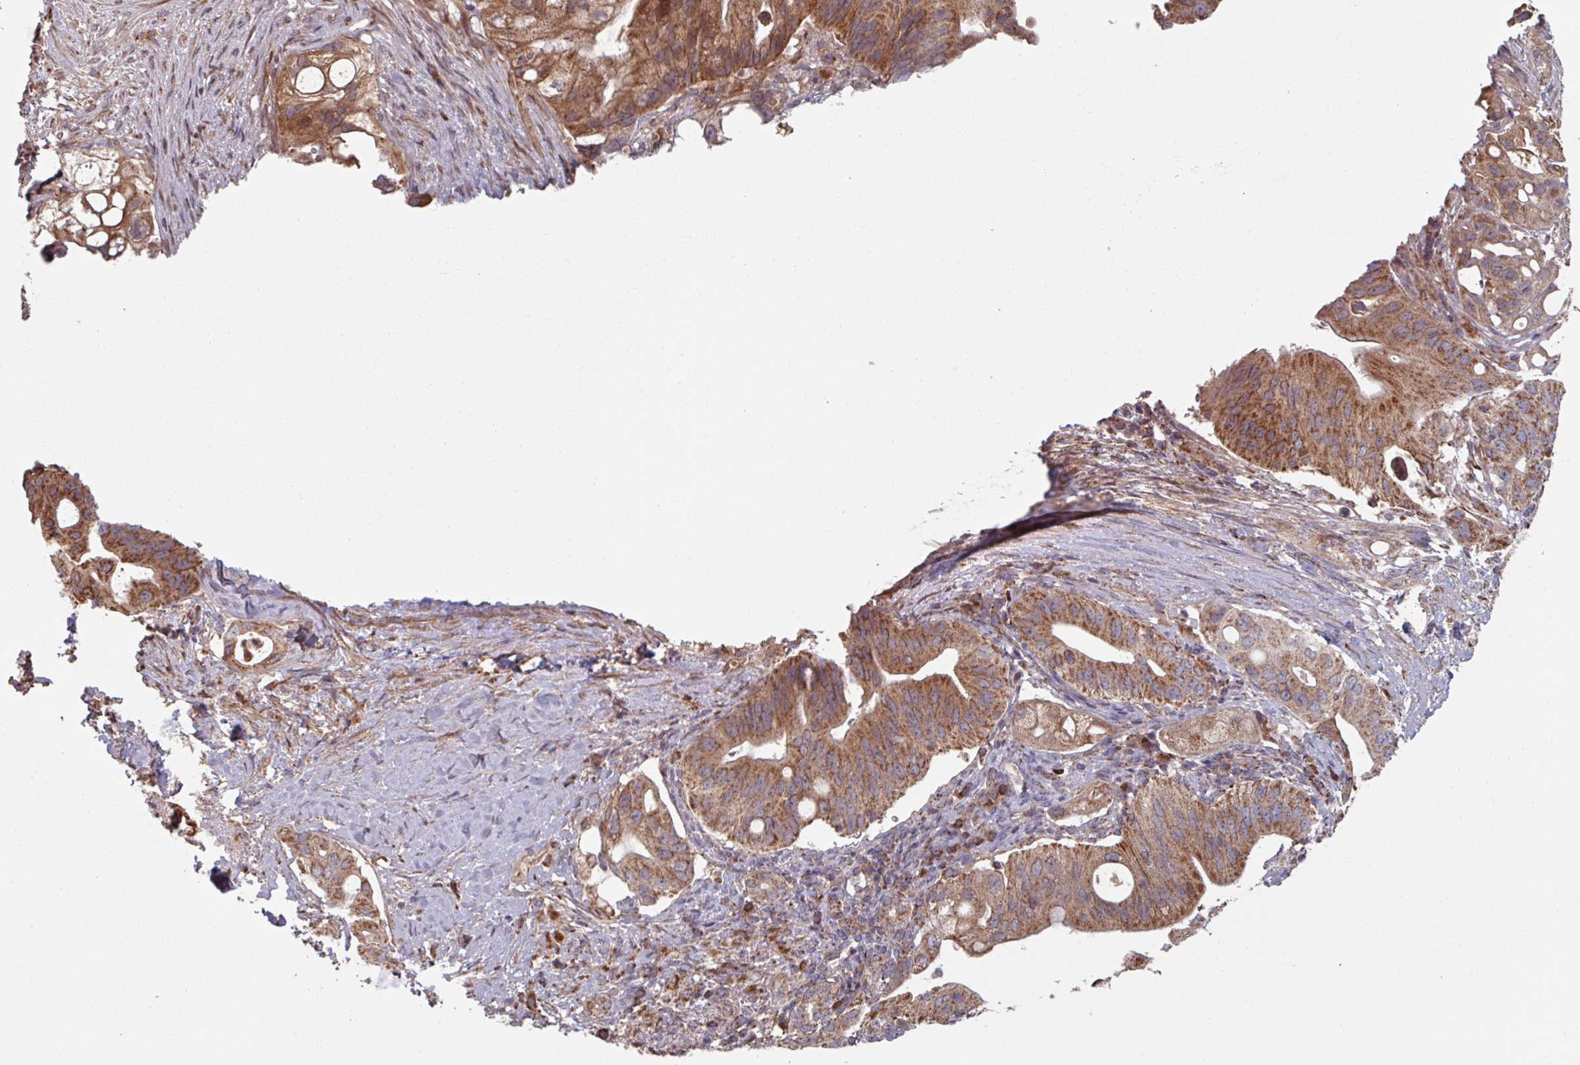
{"staining": {"intensity": "moderate", "quantity": ">75%", "location": "cytoplasmic/membranous"}, "tissue": "pancreatic cancer", "cell_type": "Tumor cells", "image_type": "cancer", "snomed": [{"axis": "morphology", "description": "Adenocarcinoma, NOS"}, {"axis": "topography", "description": "Pancreas"}], "caption": "Moderate cytoplasmic/membranous staining for a protein is identified in about >75% of tumor cells of adenocarcinoma (pancreatic) using IHC.", "gene": "COX7C", "patient": {"sex": "female", "age": 72}}